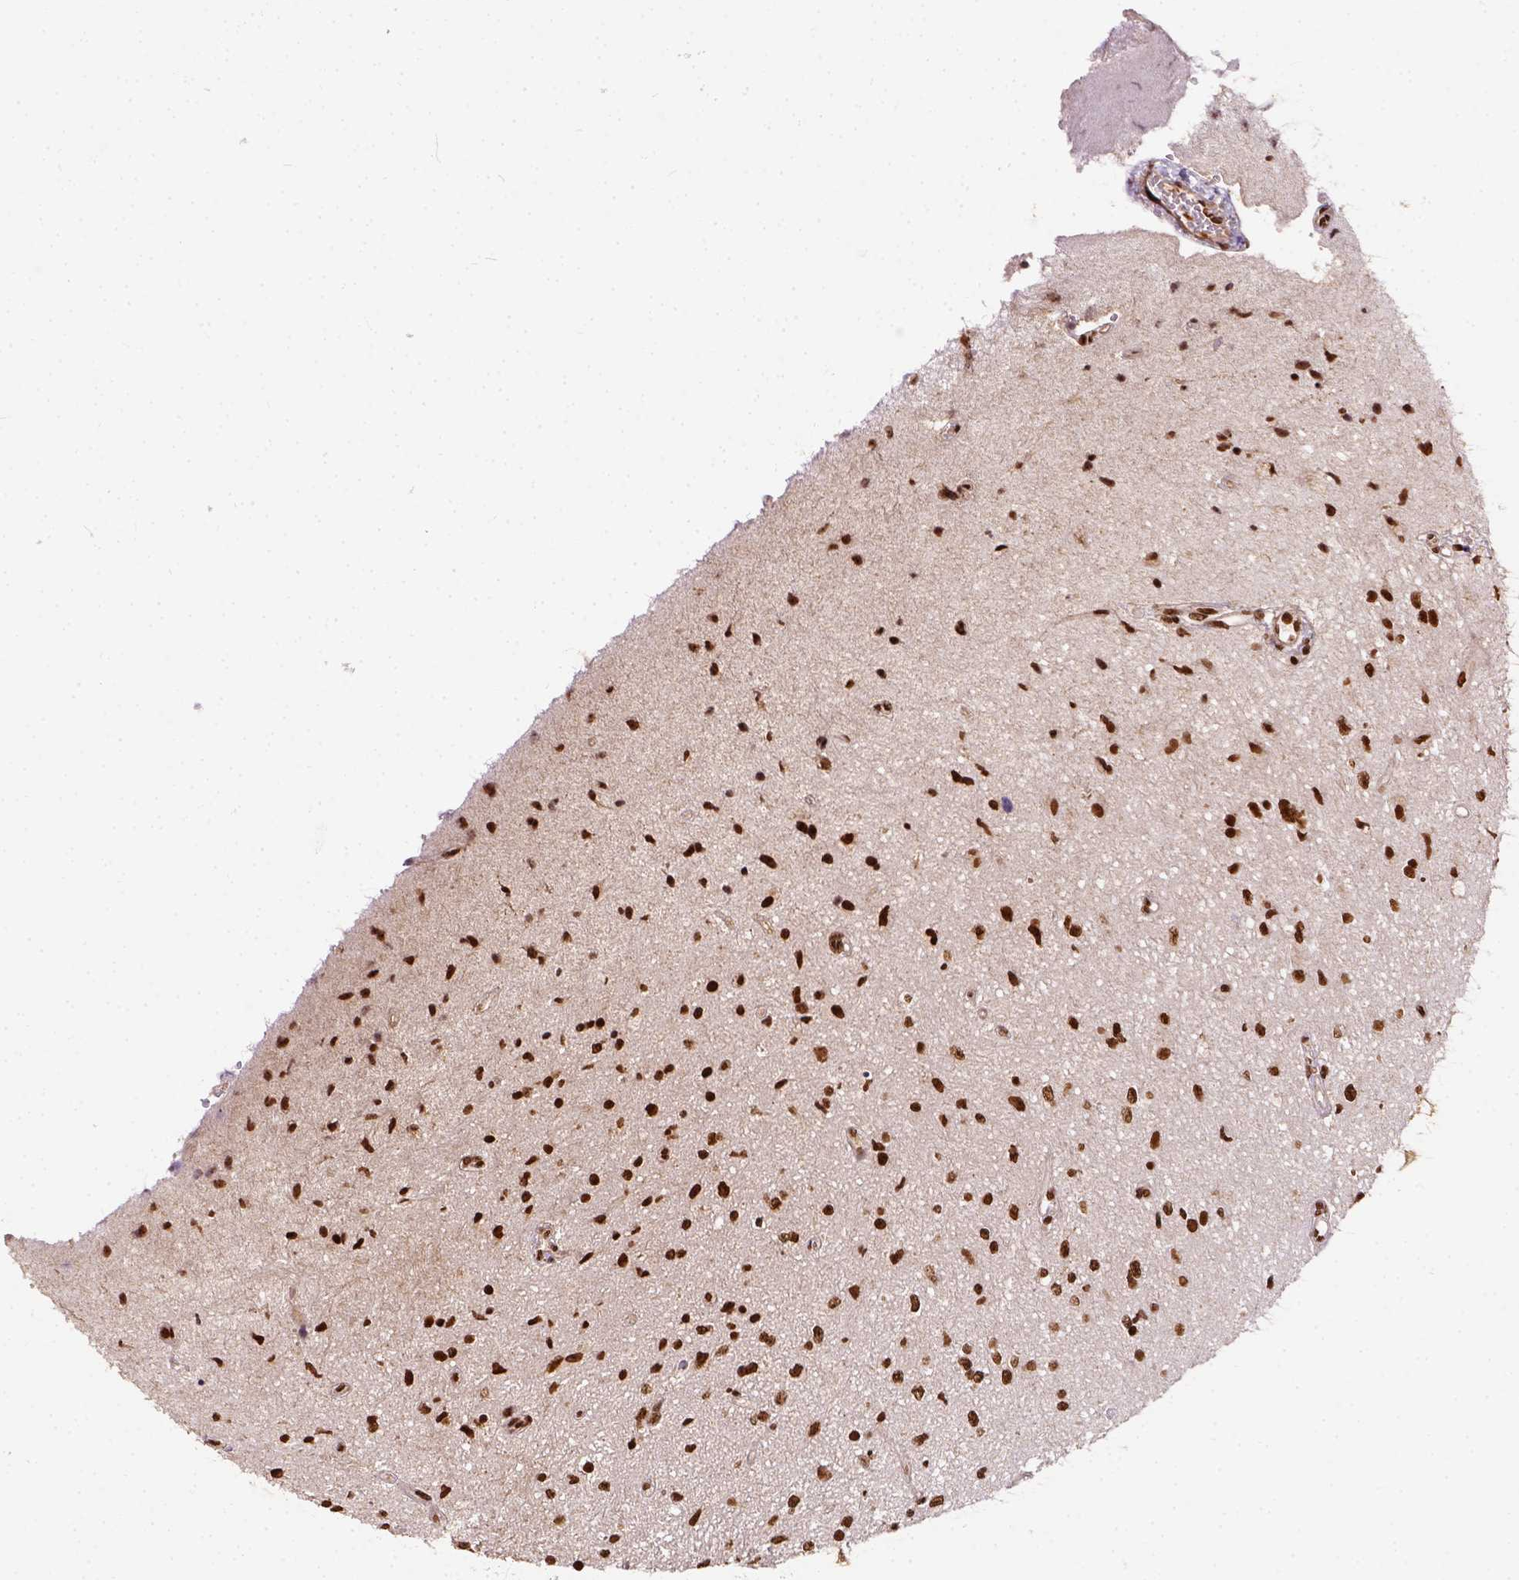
{"staining": {"intensity": "strong", "quantity": ">75%", "location": "nuclear"}, "tissue": "glioma", "cell_type": "Tumor cells", "image_type": "cancer", "snomed": [{"axis": "morphology", "description": "Glioma, malignant, Low grade"}, {"axis": "topography", "description": "Cerebellum"}], "caption": "Protein staining of malignant glioma (low-grade) tissue displays strong nuclear expression in about >75% of tumor cells. (IHC, brightfield microscopy, high magnification).", "gene": "NACC1", "patient": {"sex": "female", "age": 14}}